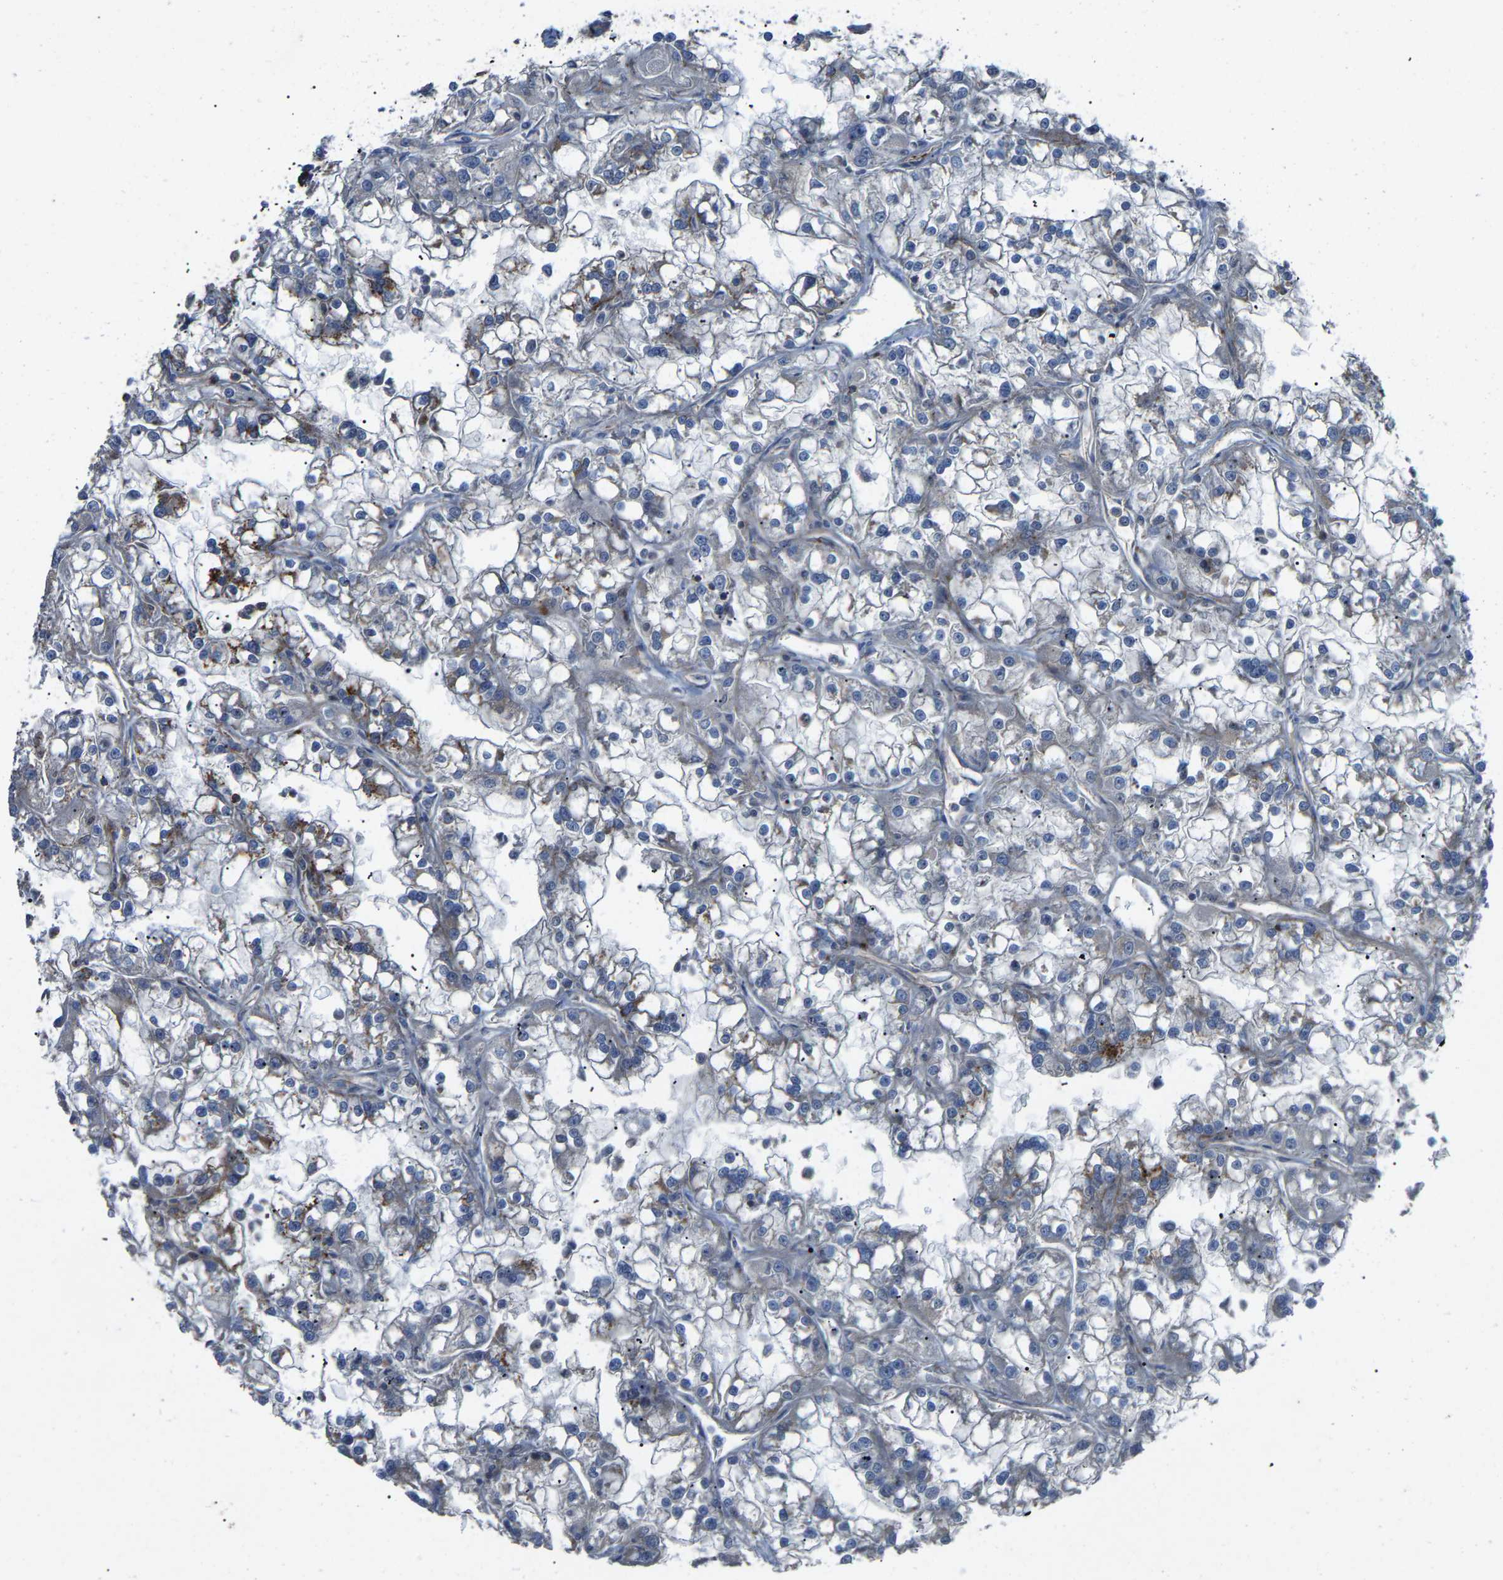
{"staining": {"intensity": "negative", "quantity": "none", "location": "none"}, "tissue": "renal cancer", "cell_type": "Tumor cells", "image_type": "cancer", "snomed": [{"axis": "morphology", "description": "Adenocarcinoma, NOS"}, {"axis": "topography", "description": "Kidney"}], "caption": "IHC image of human renal cancer stained for a protein (brown), which exhibits no positivity in tumor cells. (IHC, brightfield microscopy, high magnification).", "gene": "AGPAT2", "patient": {"sex": "female", "age": 52}}